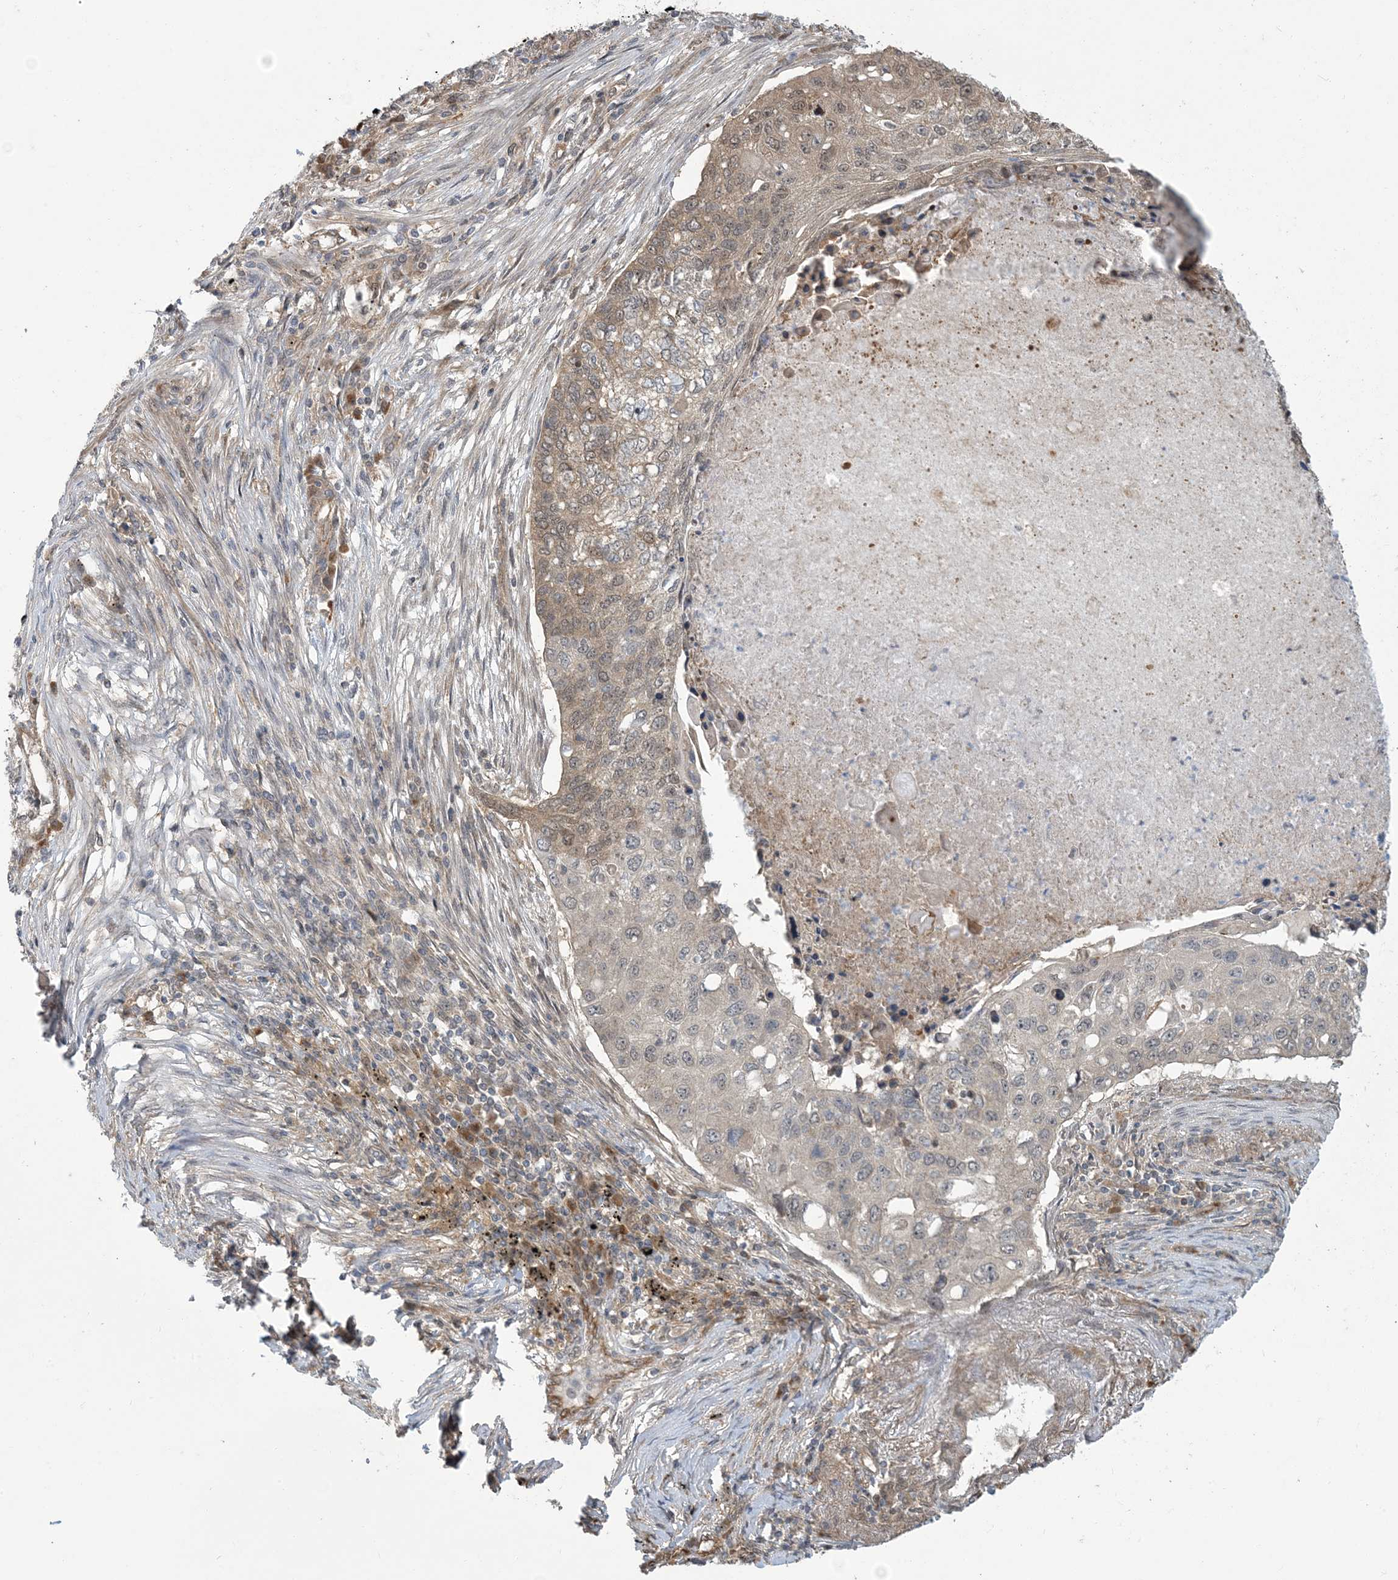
{"staining": {"intensity": "weak", "quantity": "25%-75%", "location": "cytoplasmic/membranous"}, "tissue": "lung cancer", "cell_type": "Tumor cells", "image_type": "cancer", "snomed": [{"axis": "morphology", "description": "Squamous cell carcinoma, NOS"}, {"axis": "topography", "description": "Lung"}], "caption": "Immunohistochemical staining of human lung squamous cell carcinoma reveals low levels of weak cytoplasmic/membranous expression in approximately 25%-75% of tumor cells.", "gene": "ERI2", "patient": {"sex": "female", "age": 63}}